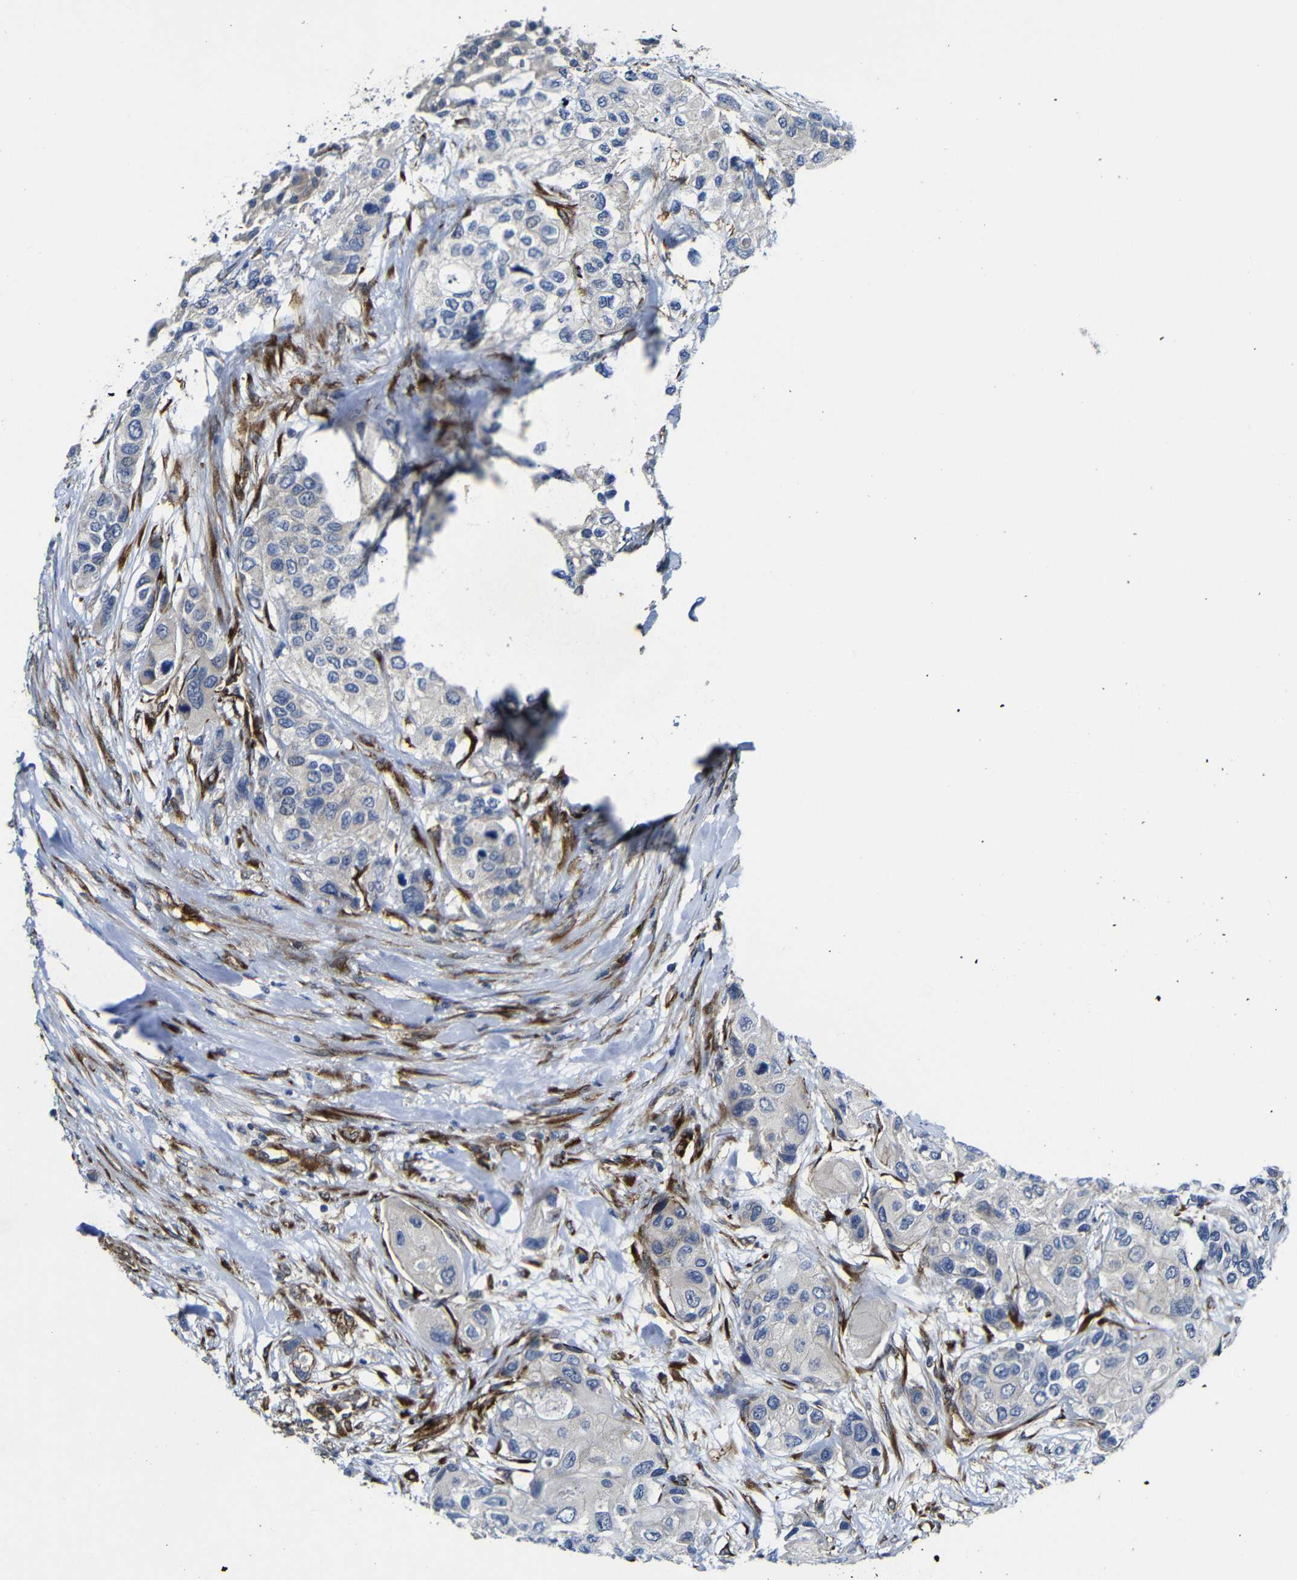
{"staining": {"intensity": "weak", "quantity": "<25%", "location": "cytoplasmic/membranous"}, "tissue": "urothelial cancer", "cell_type": "Tumor cells", "image_type": "cancer", "snomed": [{"axis": "morphology", "description": "Urothelial carcinoma, High grade"}, {"axis": "topography", "description": "Urinary bladder"}], "caption": "There is no significant staining in tumor cells of urothelial cancer.", "gene": "PARP14", "patient": {"sex": "female", "age": 56}}